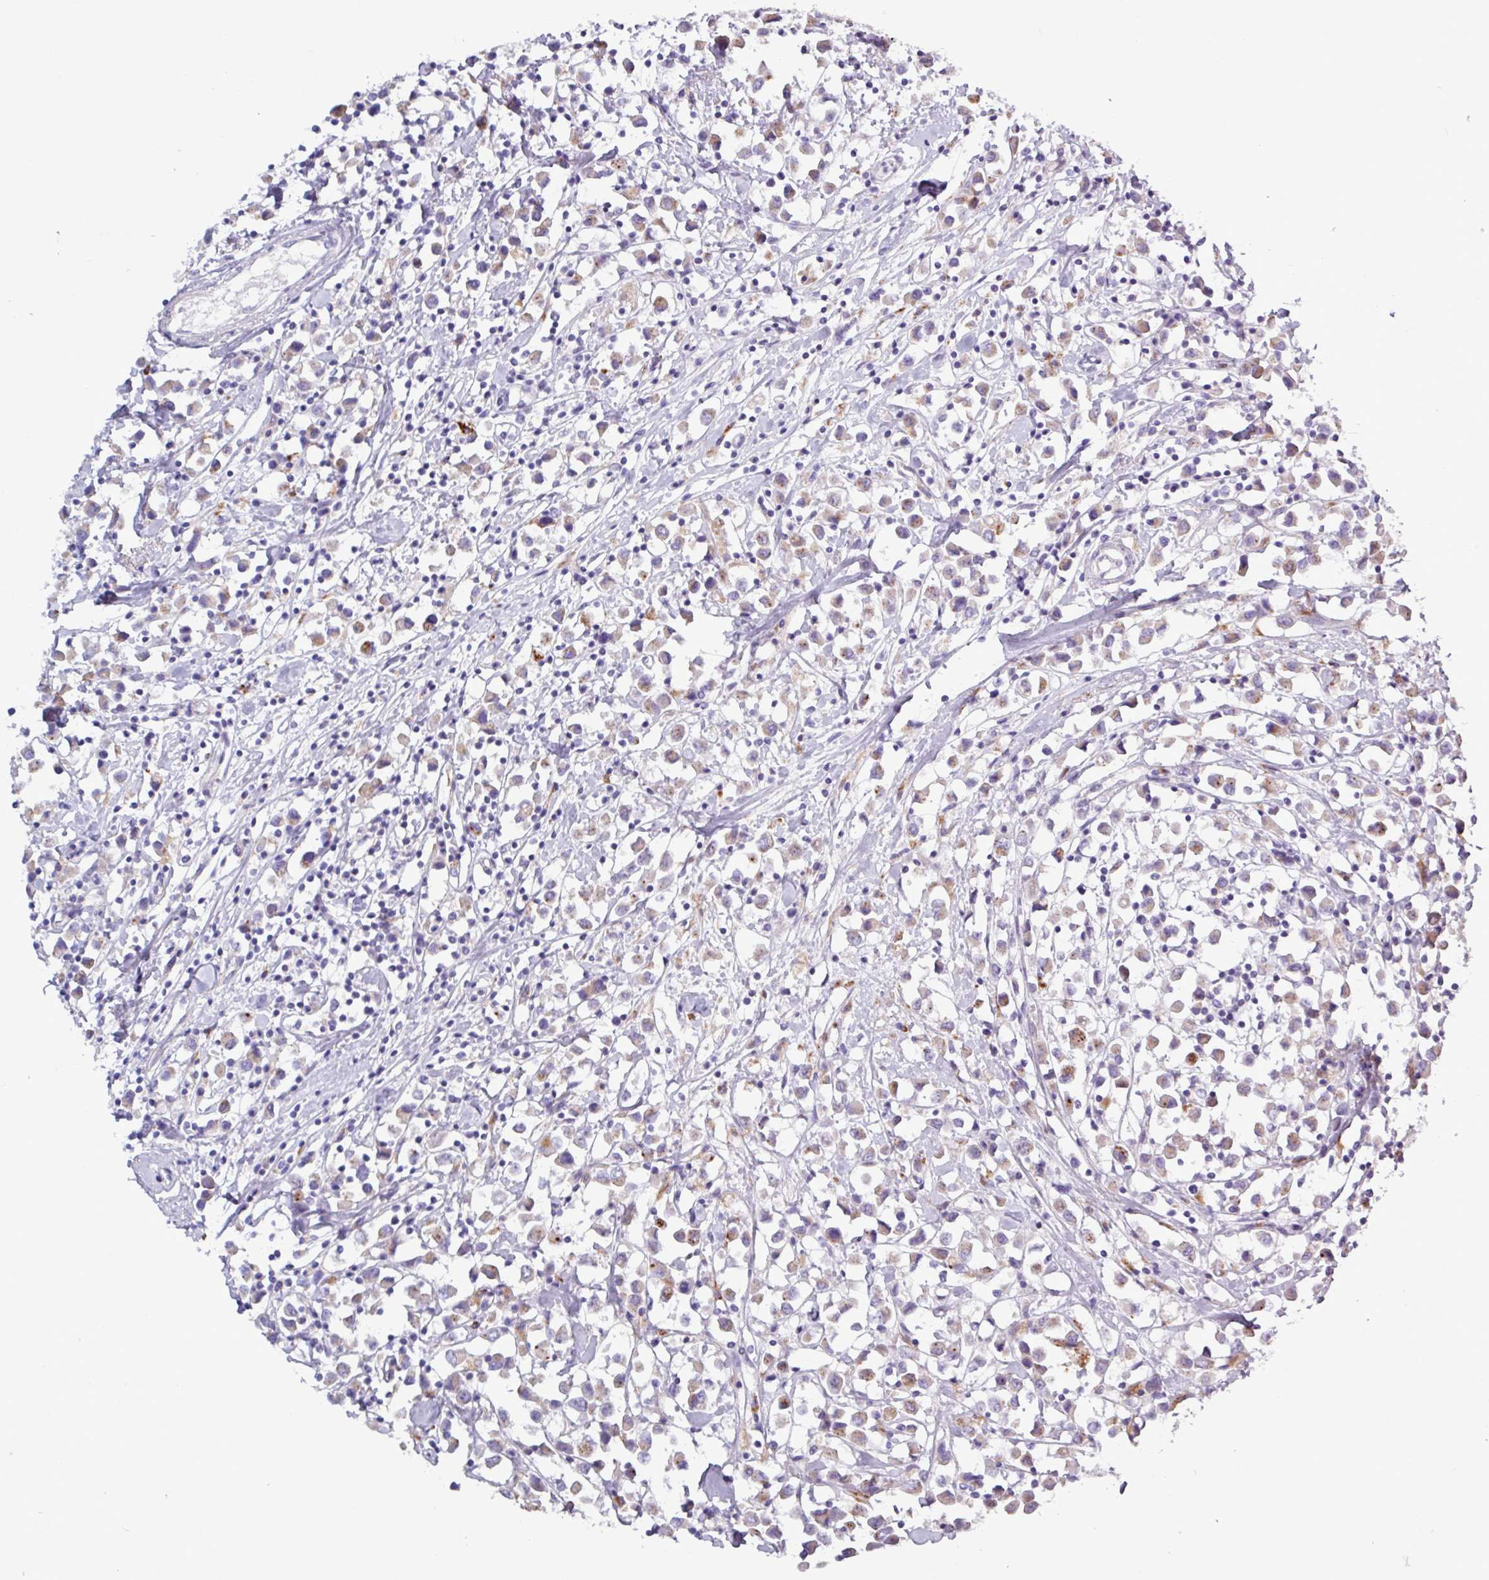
{"staining": {"intensity": "weak", "quantity": "25%-75%", "location": "cytoplasmic/membranous"}, "tissue": "breast cancer", "cell_type": "Tumor cells", "image_type": "cancer", "snomed": [{"axis": "morphology", "description": "Duct carcinoma"}, {"axis": "topography", "description": "Breast"}], "caption": "This photomicrograph exhibits immunohistochemistry (IHC) staining of human breast cancer (intraductal carcinoma), with low weak cytoplasmic/membranous positivity in about 25%-75% of tumor cells.", "gene": "AMIGO2", "patient": {"sex": "female", "age": 61}}